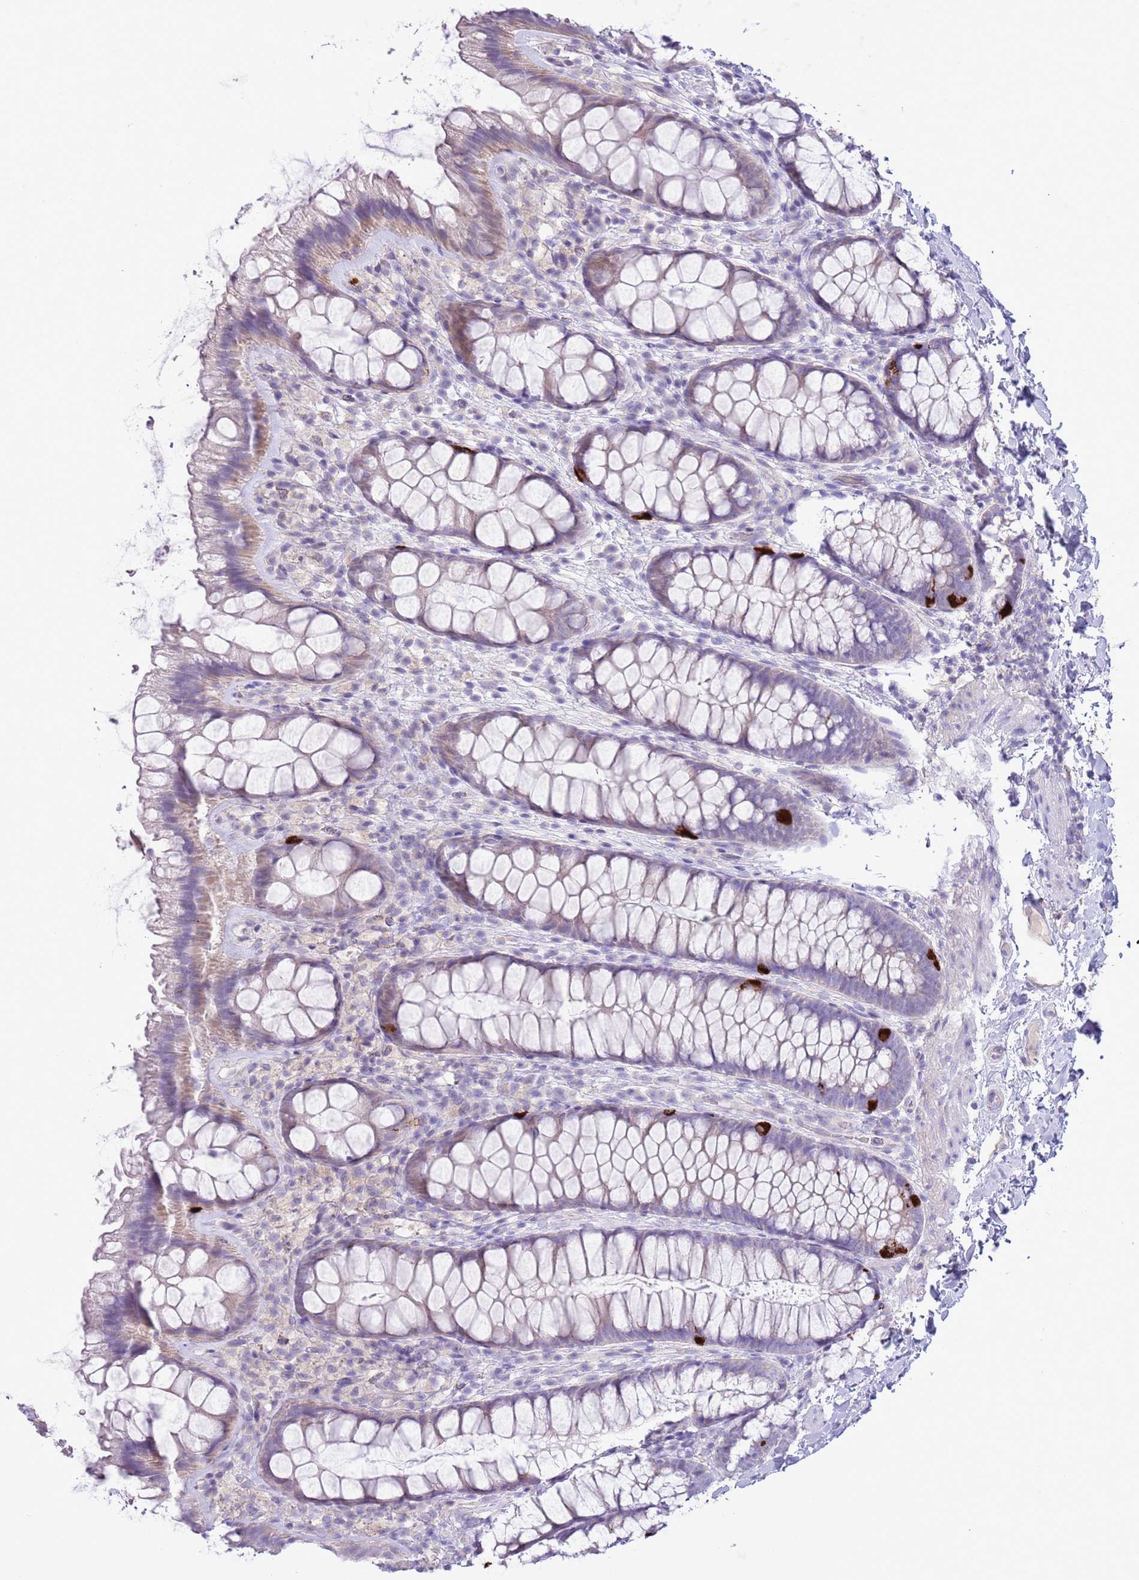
{"staining": {"intensity": "negative", "quantity": "none", "location": "none"}, "tissue": "colon", "cell_type": "Endothelial cells", "image_type": "normal", "snomed": [{"axis": "morphology", "description": "Normal tissue, NOS"}, {"axis": "topography", "description": "Colon"}], "caption": "Colon stained for a protein using immunohistochemistry (IHC) shows no staining endothelial cells.", "gene": "ZNF697", "patient": {"sex": "male", "age": 46}}